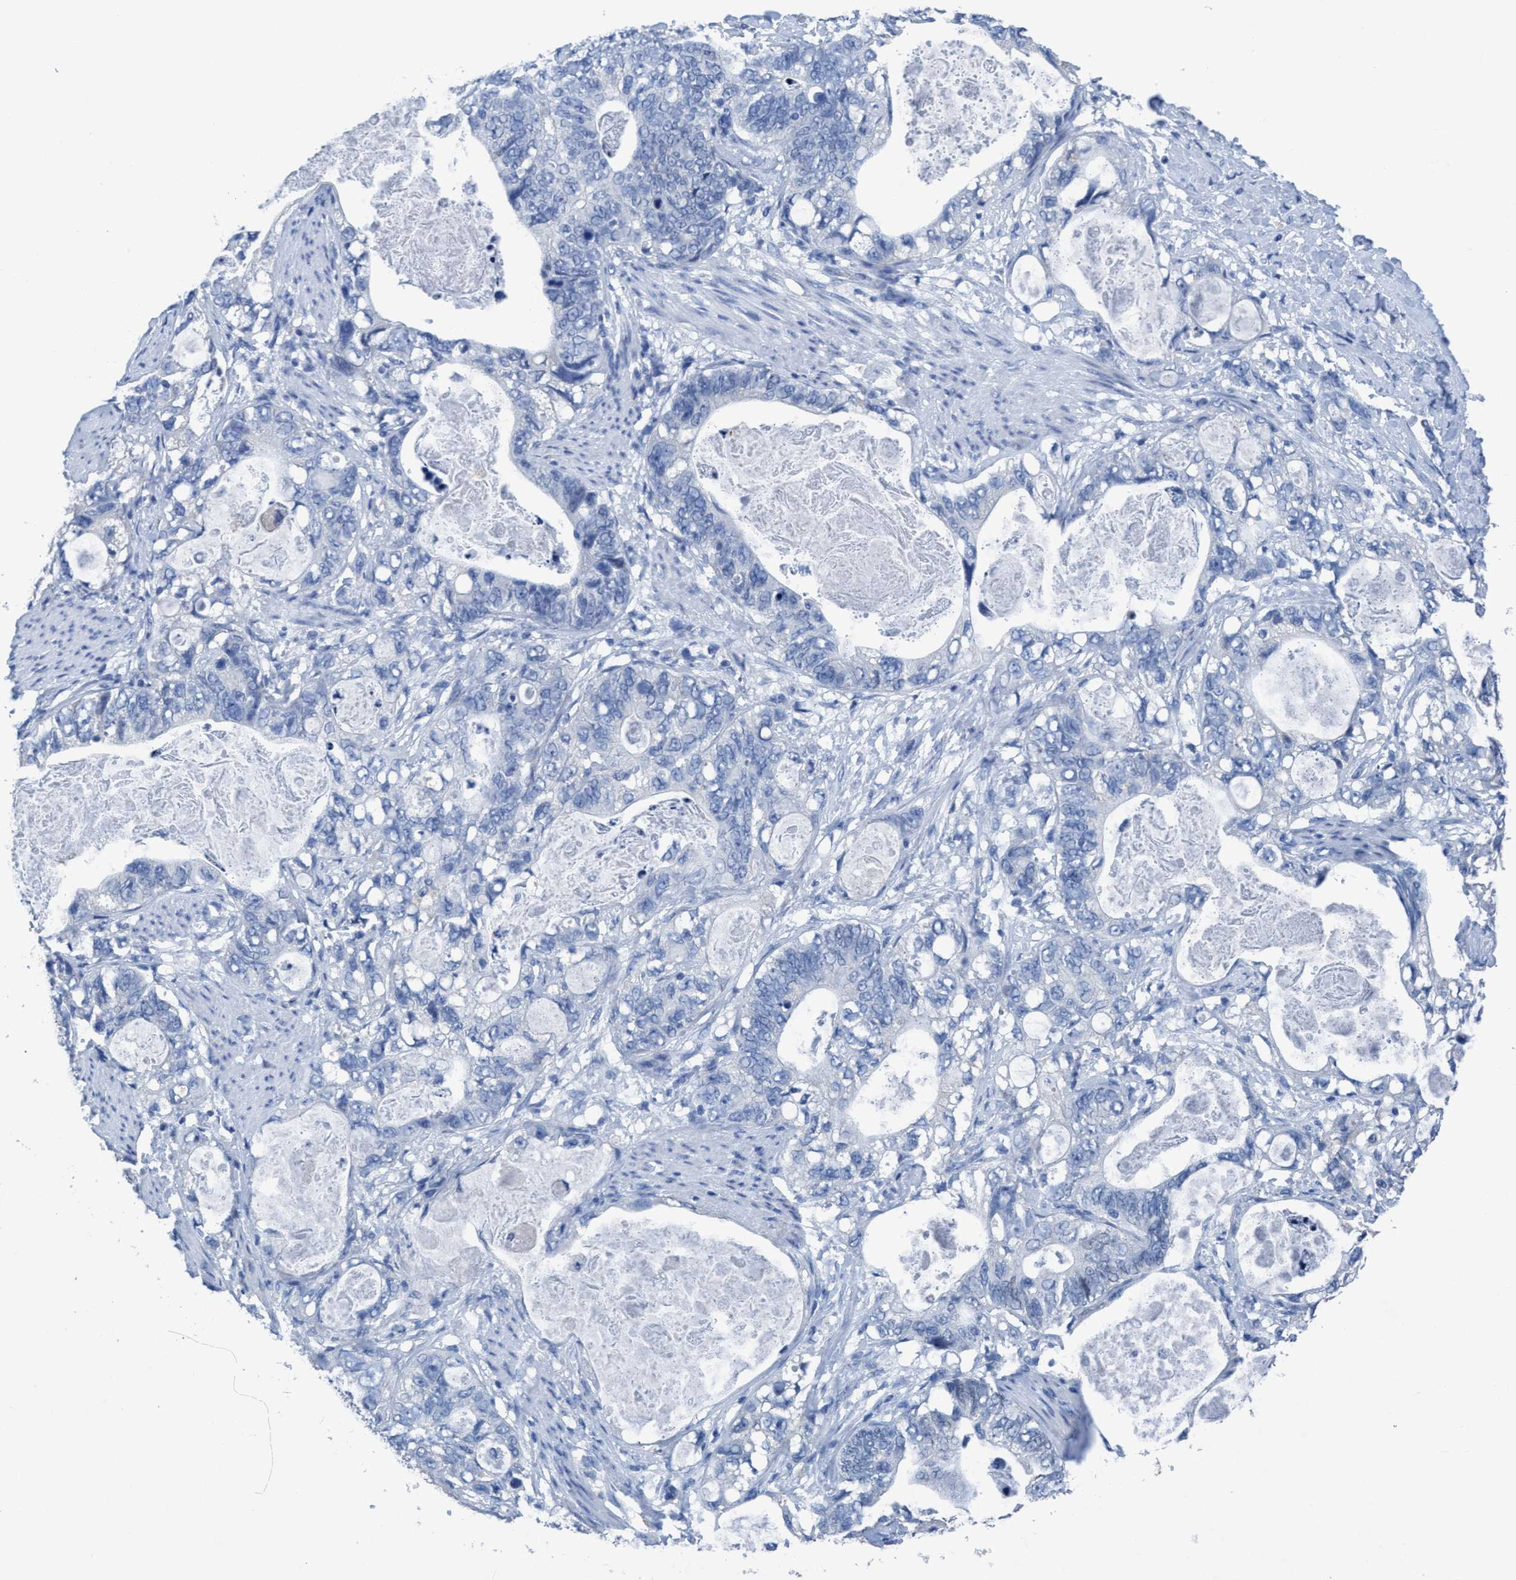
{"staining": {"intensity": "negative", "quantity": "none", "location": "none"}, "tissue": "stomach cancer", "cell_type": "Tumor cells", "image_type": "cancer", "snomed": [{"axis": "morphology", "description": "Normal tissue, NOS"}, {"axis": "morphology", "description": "Adenocarcinoma, NOS"}, {"axis": "topography", "description": "Stomach"}], "caption": "Photomicrograph shows no protein positivity in tumor cells of stomach cancer (adenocarcinoma) tissue.", "gene": "DNAI1", "patient": {"sex": "female", "age": 89}}